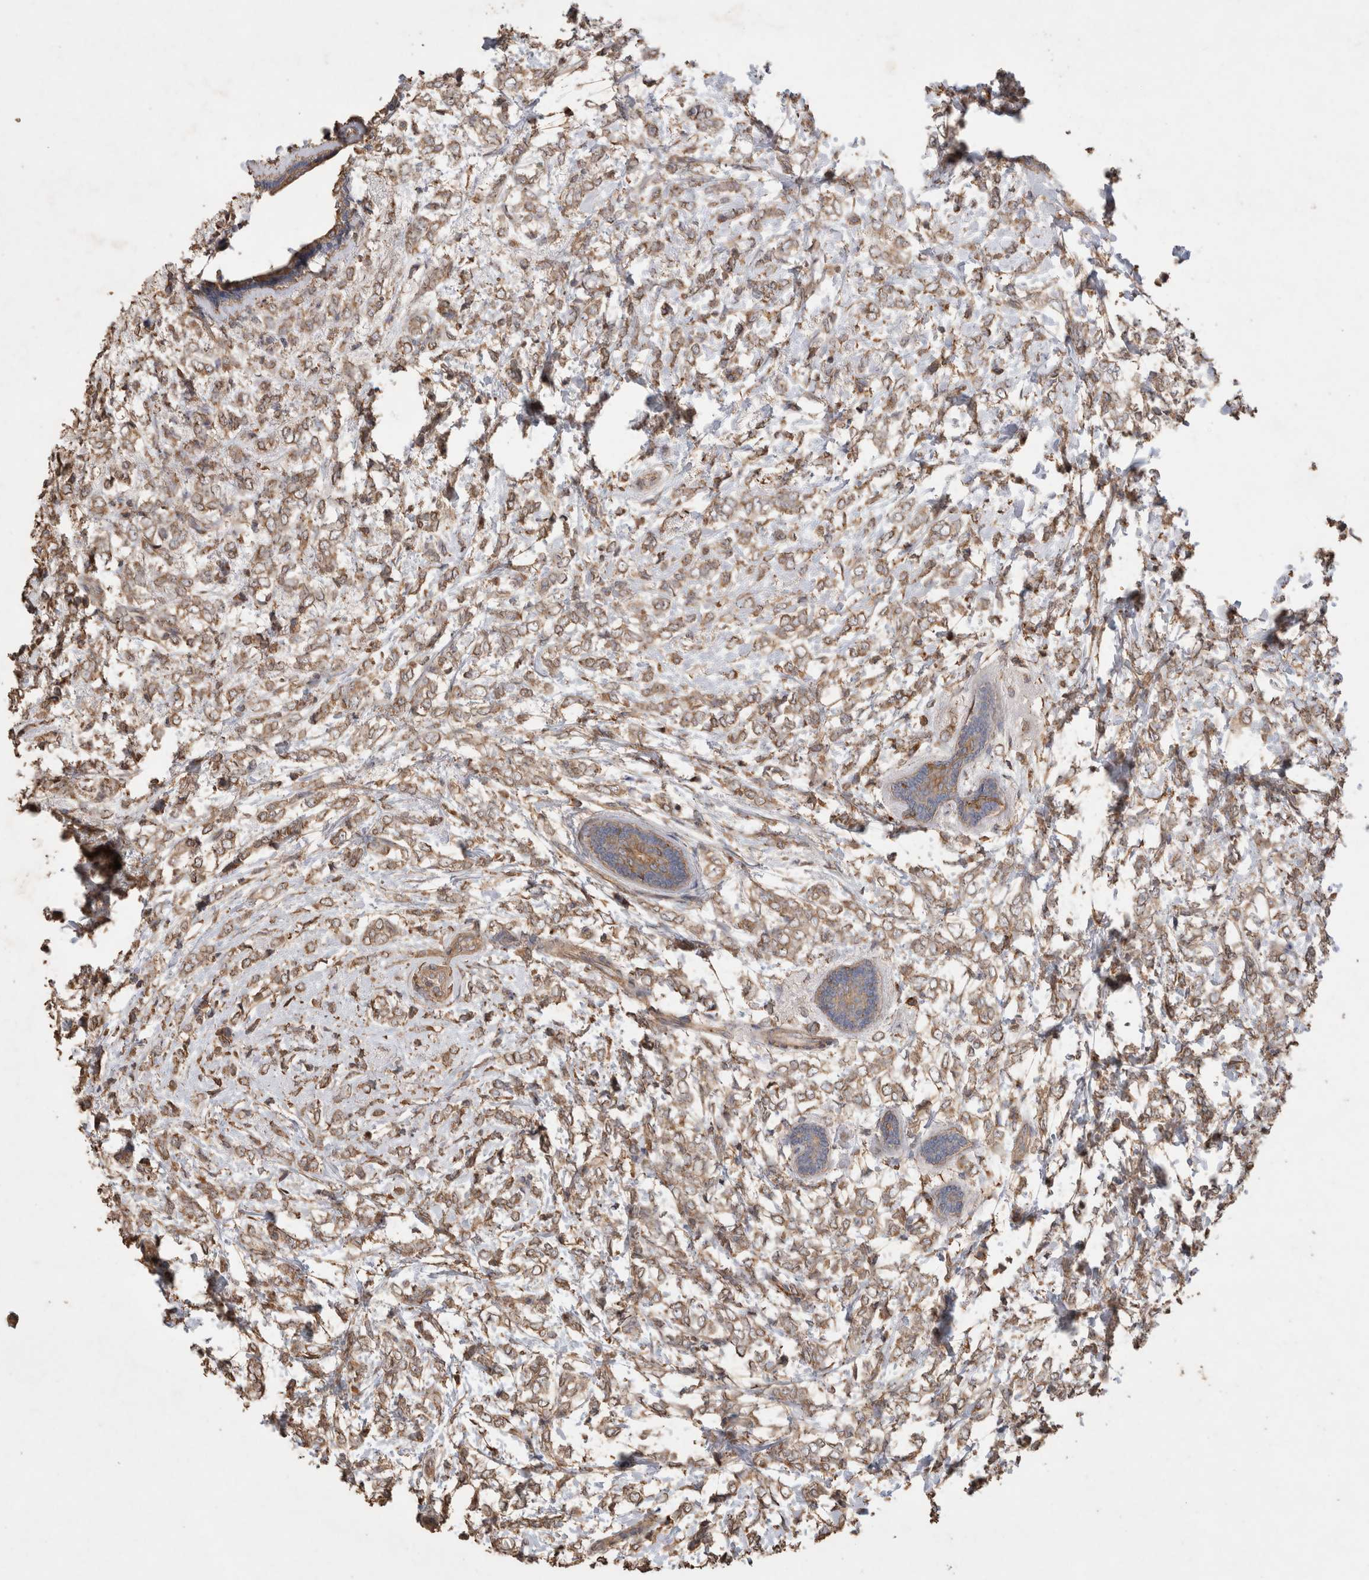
{"staining": {"intensity": "weak", "quantity": ">75%", "location": "cytoplasmic/membranous"}, "tissue": "breast cancer", "cell_type": "Tumor cells", "image_type": "cancer", "snomed": [{"axis": "morphology", "description": "Normal tissue, NOS"}, {"axis": "morphology", "description": "Lobular carcinoma"}, {"axis": "topography", "description": "Breast"}], "caption": "This histopathology image exhibits immunohistochemistry staining of lobular carcinoma (breast), with low weak cytoplasmic/membranous staining in about >75% of tumor cells.", "gene": "SNX31", "patient": {"sex": "female", "age": 47}}